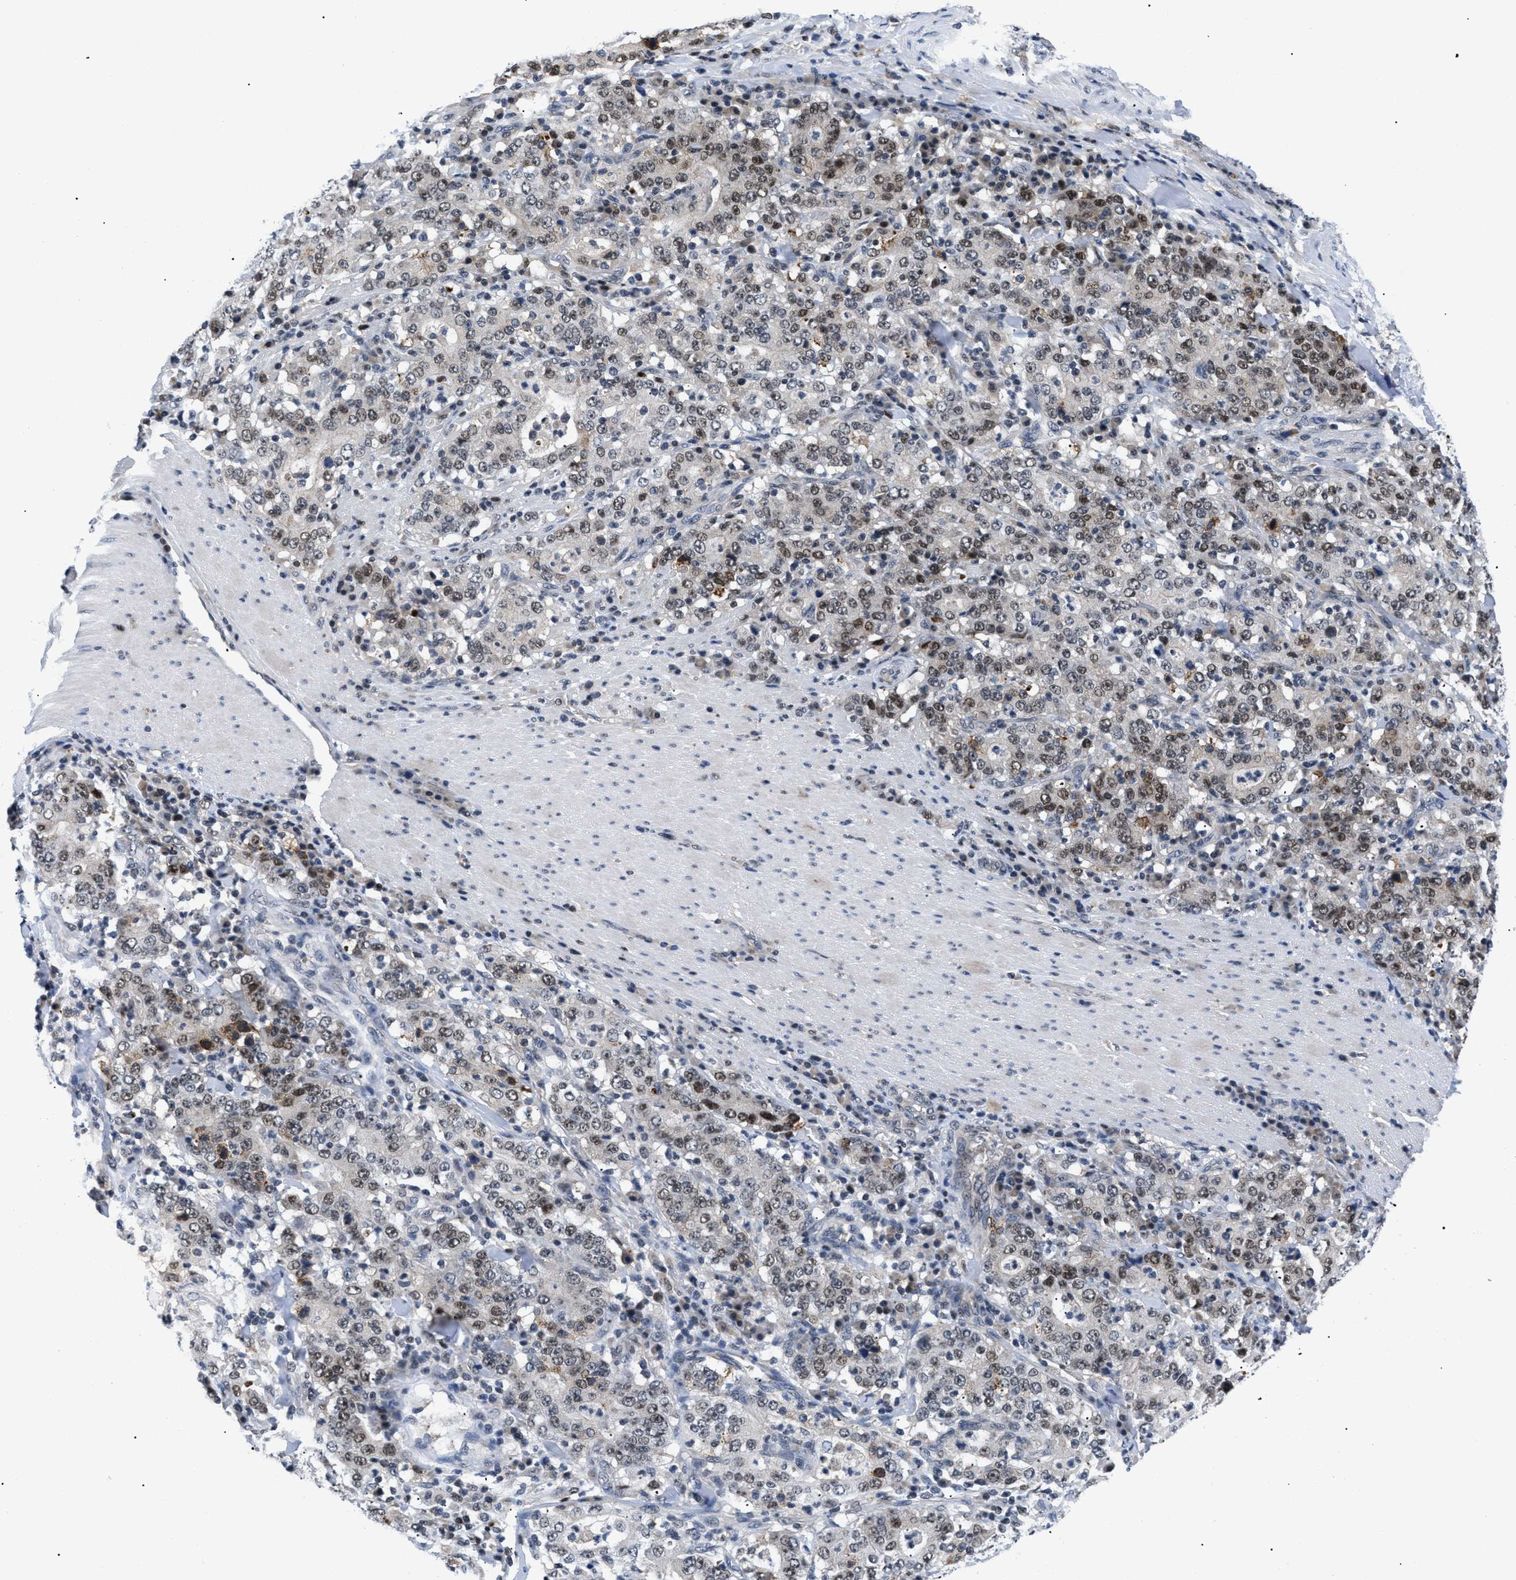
{"staining": {"intensity": "weak", "quantity": "25%-75%", "location": "cytoplasmic/membranous,nuclear"}, "tissue": "stomach cancer", "cell_type": "Tumor cells", "image_type": "cancer", "snomed": [{"axis": "morphology", "description": "Normal tissue, NOS"}, {"axis": "morphology", "description": "Adenocarcinoma, NOS"}, {"axis": "topography", "description": "Stomach, upper"}, {"axis": "topography", "description": "Stomach"}], "caption": "A brown stain highlights weak cytoplasmic/membranous and nuclear staining of a protein in stomach cancer tumor cells.", "gene": "PITHD1", "patient": {"sex": "male", "age": 59}}